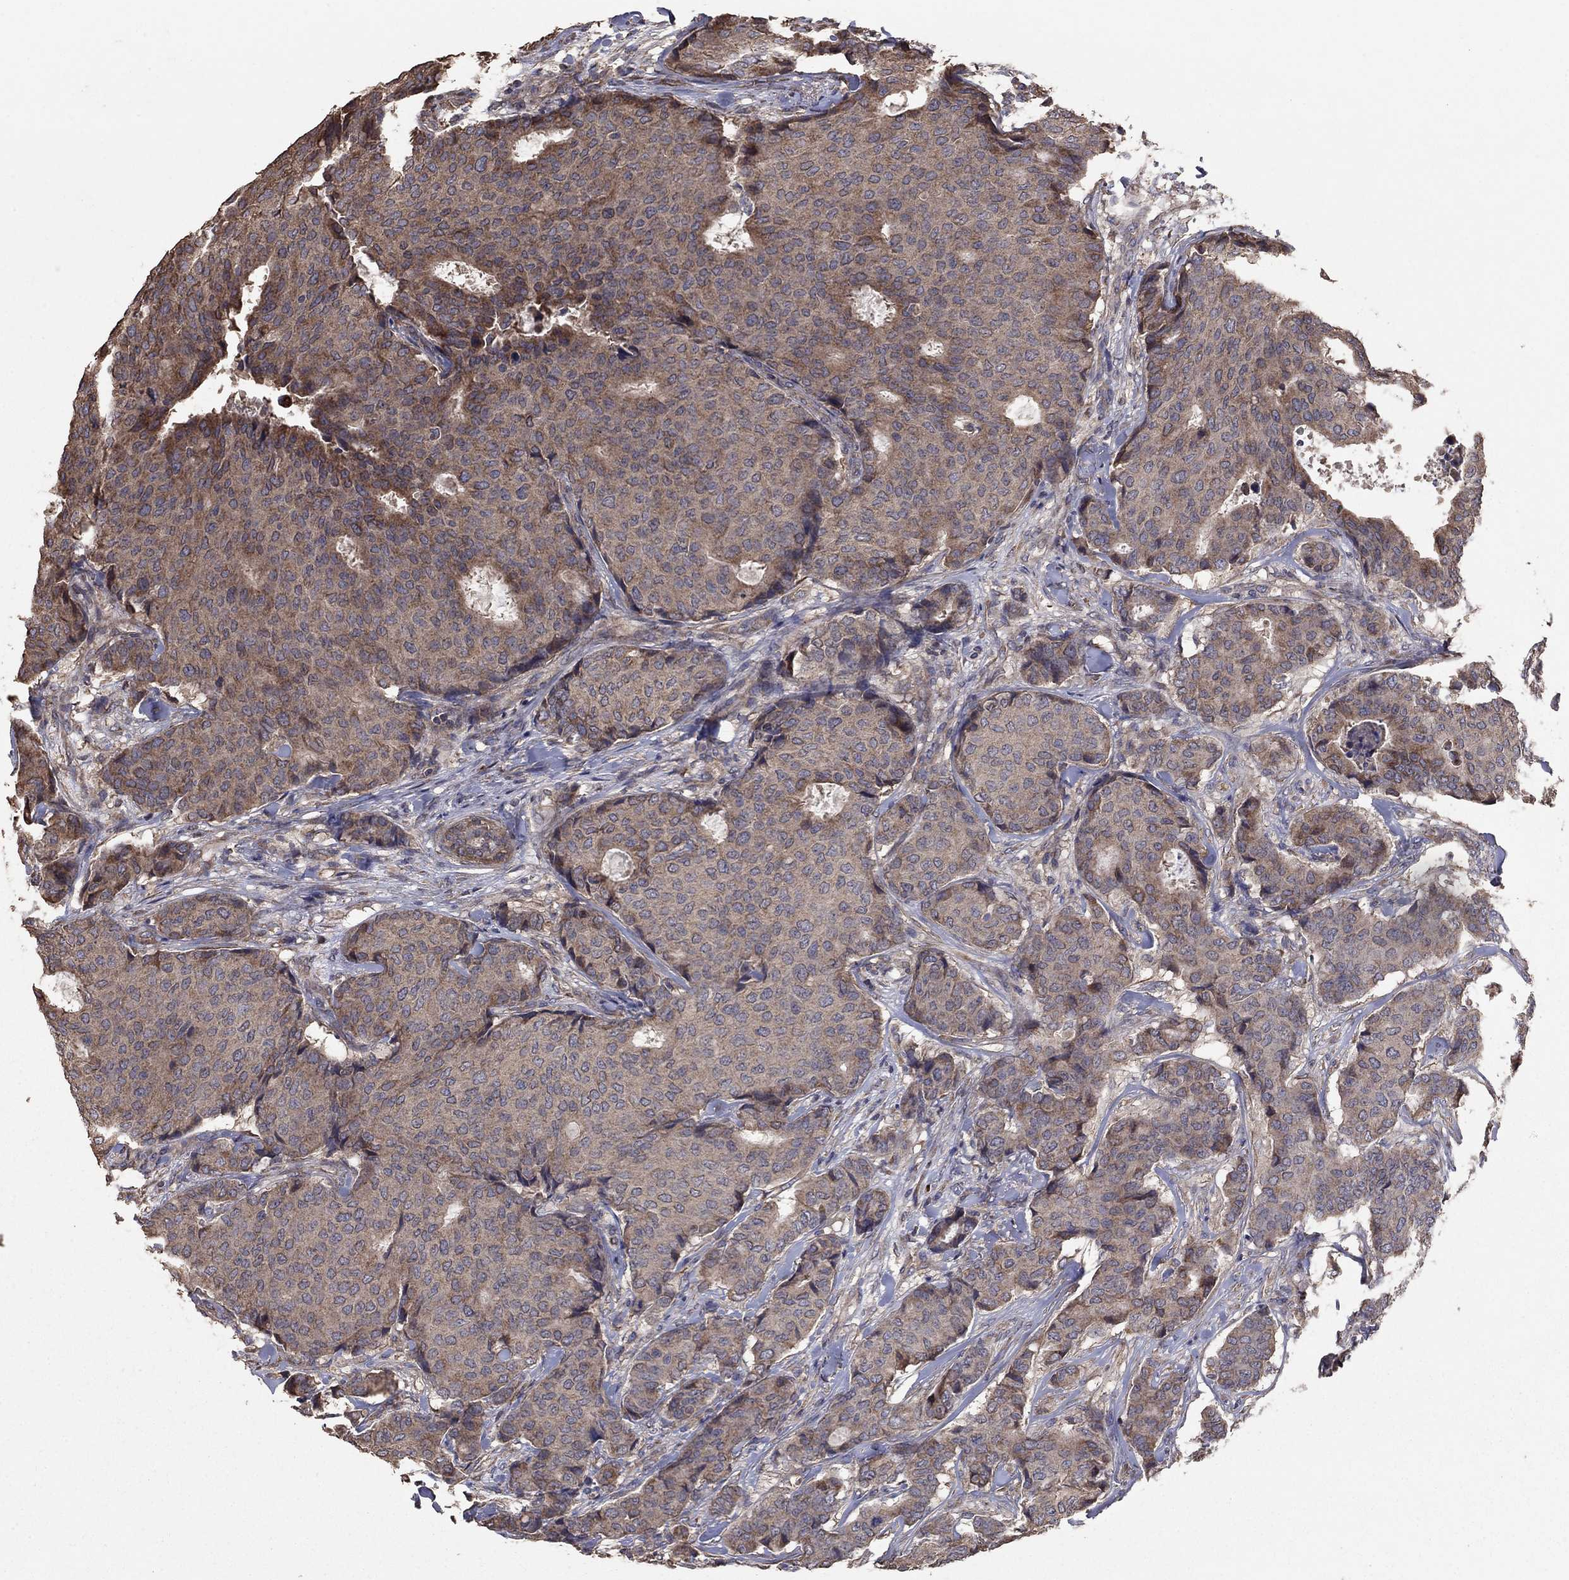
{"staining": {"intensity": "moderate", "quantity": "25%-75%", "location": "cytoplasmic/membranous"}, "tissue": "breast cancer", "cell_type": "Tumor cells", "image_type": "cancer", "snomed": [{"axis": "morphology", "description": "Duct carcinoma"}, {"axis": "topography", "description": "Breast"}], "caption": "The histopathology image exhibits staining of intraductal carcinoma (breast), revealing moderate cytoplasmic/membranous protein staining (brown color) within tumor cells.", "gene": "FLT4", "patient": {"sex": "female", "age": 75}}